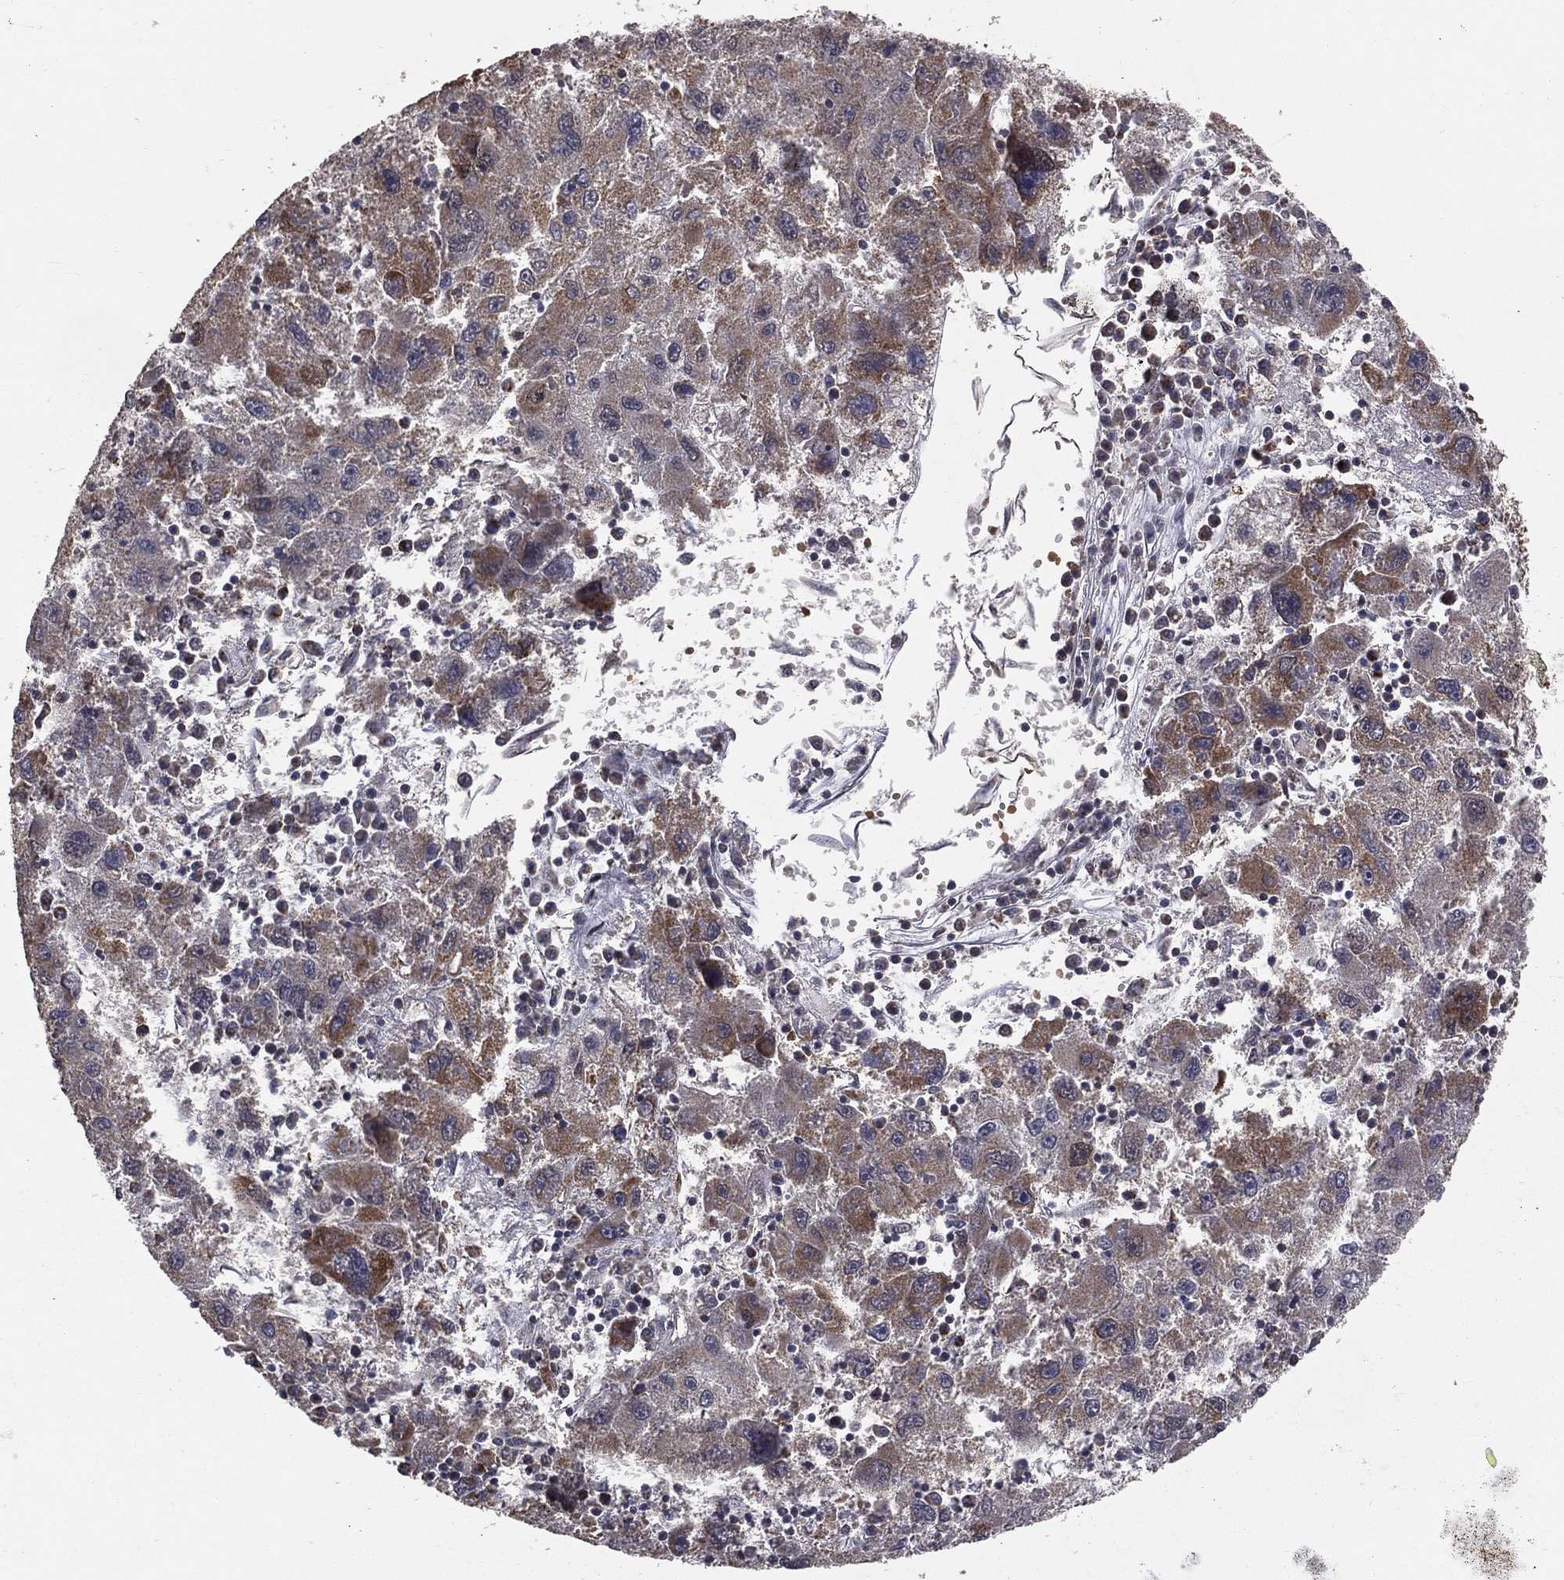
{"staining": {"intensity": "moderate", "quantity": "<25%", "location": "cytoplasmic/membranous"}, "tissue": "liver cancer", "cell_type": "Tumor cells", "image_type": "cancer", "snomed": [{"axis": "morphology", "description": "Carcinoma, Hepatocellular, NOS"}, {"axis": "topography", "description": "Liver"}], "caption": "Moderate cytoplasmic/membranous staining is seen in approximately <25% of tumor cells in liver cancer.", "gene": "MRPL46", "patient": {"sex": "male", "age": 75}}